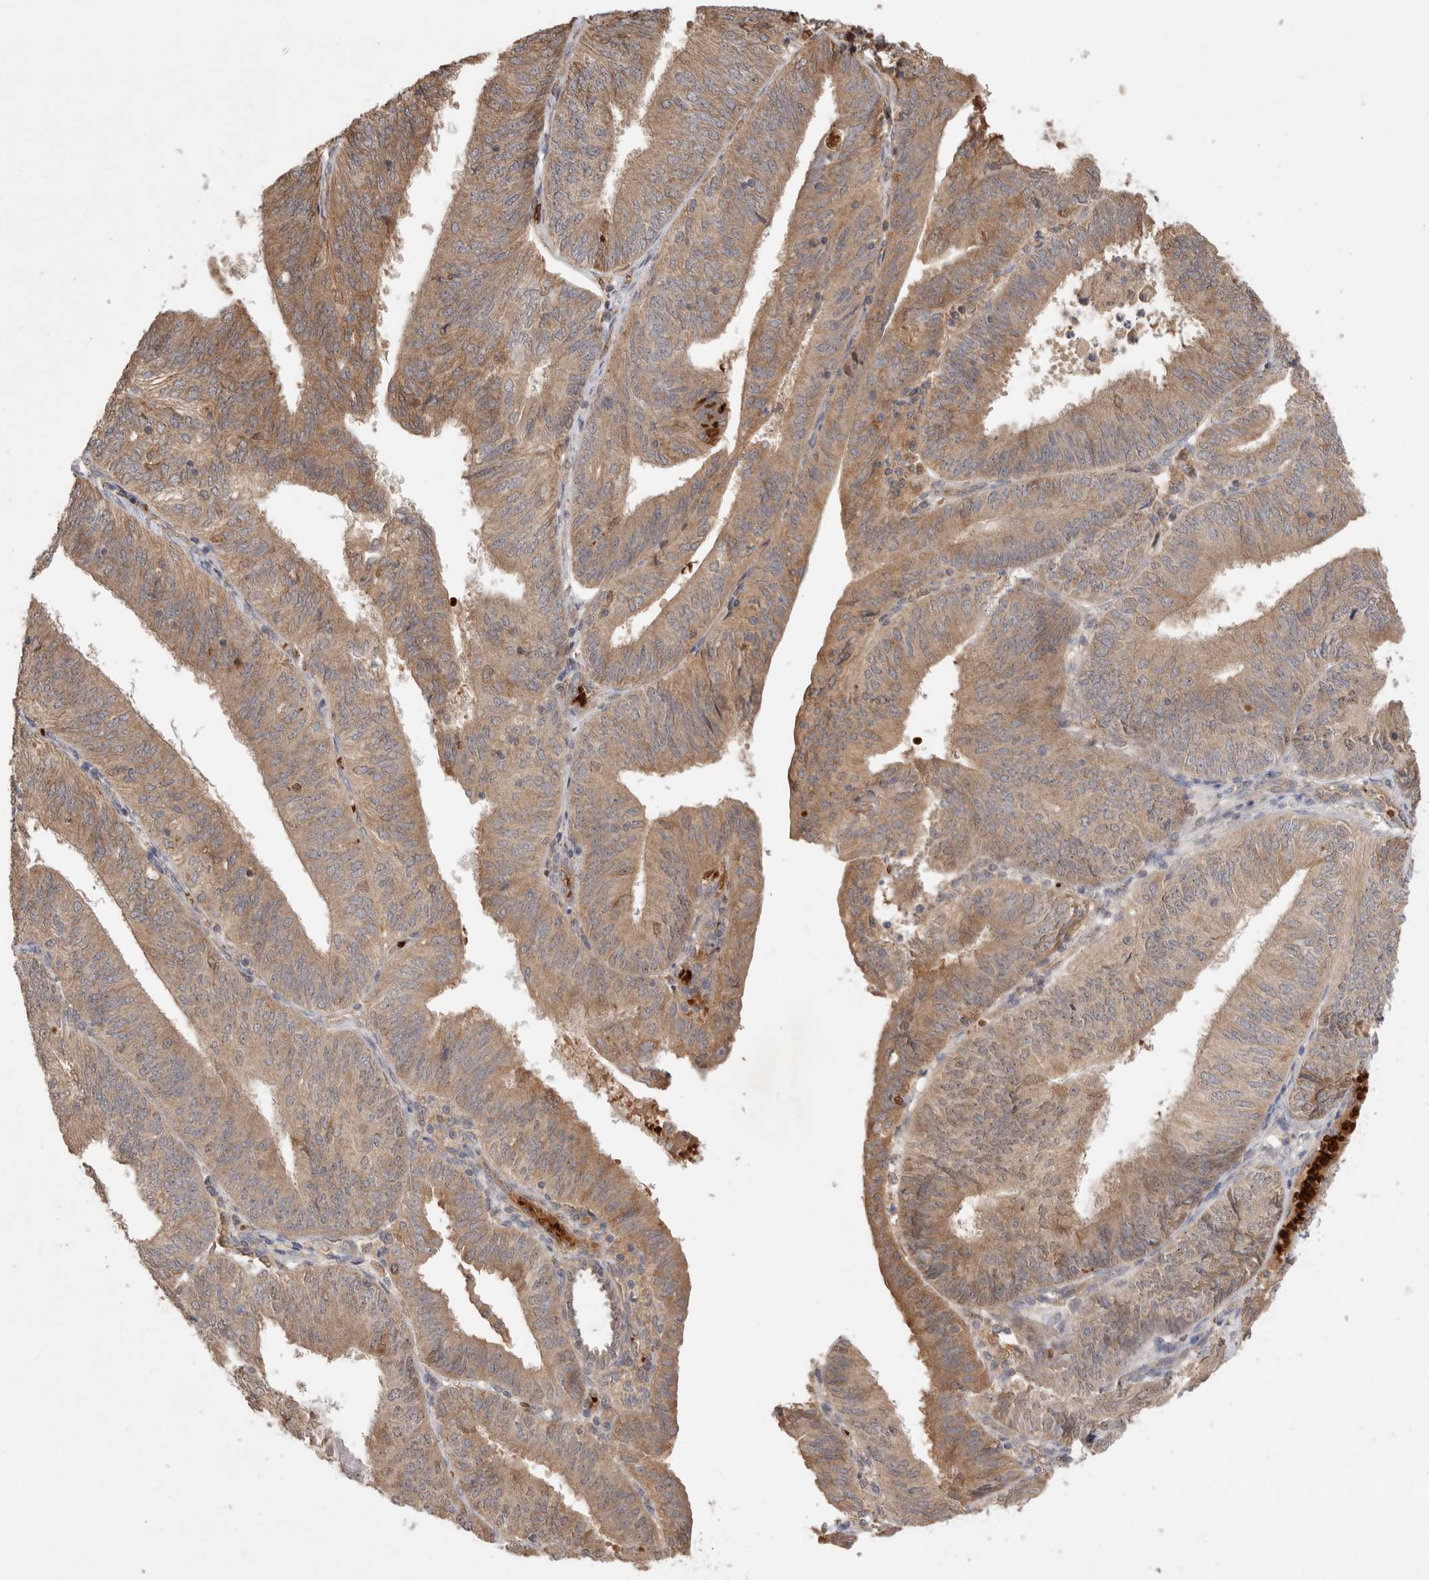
{"staining": {"intensity": "moderate", "quantity": ">75%", "location": "cytoplasmic/membranous"}, "tissue": "endometrial cancer", "cell_type": "Tumor cells", "image_type": "cancer", "snomed": [{"axis": "morphology", "description": "Adenocarcinoma, NOS"}, {"axis": "topography", "description": "Endometrium"}], "caption": "Immunohistochemical staining of endometrial cancer (adenocarcinoma) reveals medium levels of moderate cytoplasmic/membranous expression in about >75% of tumor cells.", "gene": "FAM221A", "patient": {"sex": "female", "age": 58}}